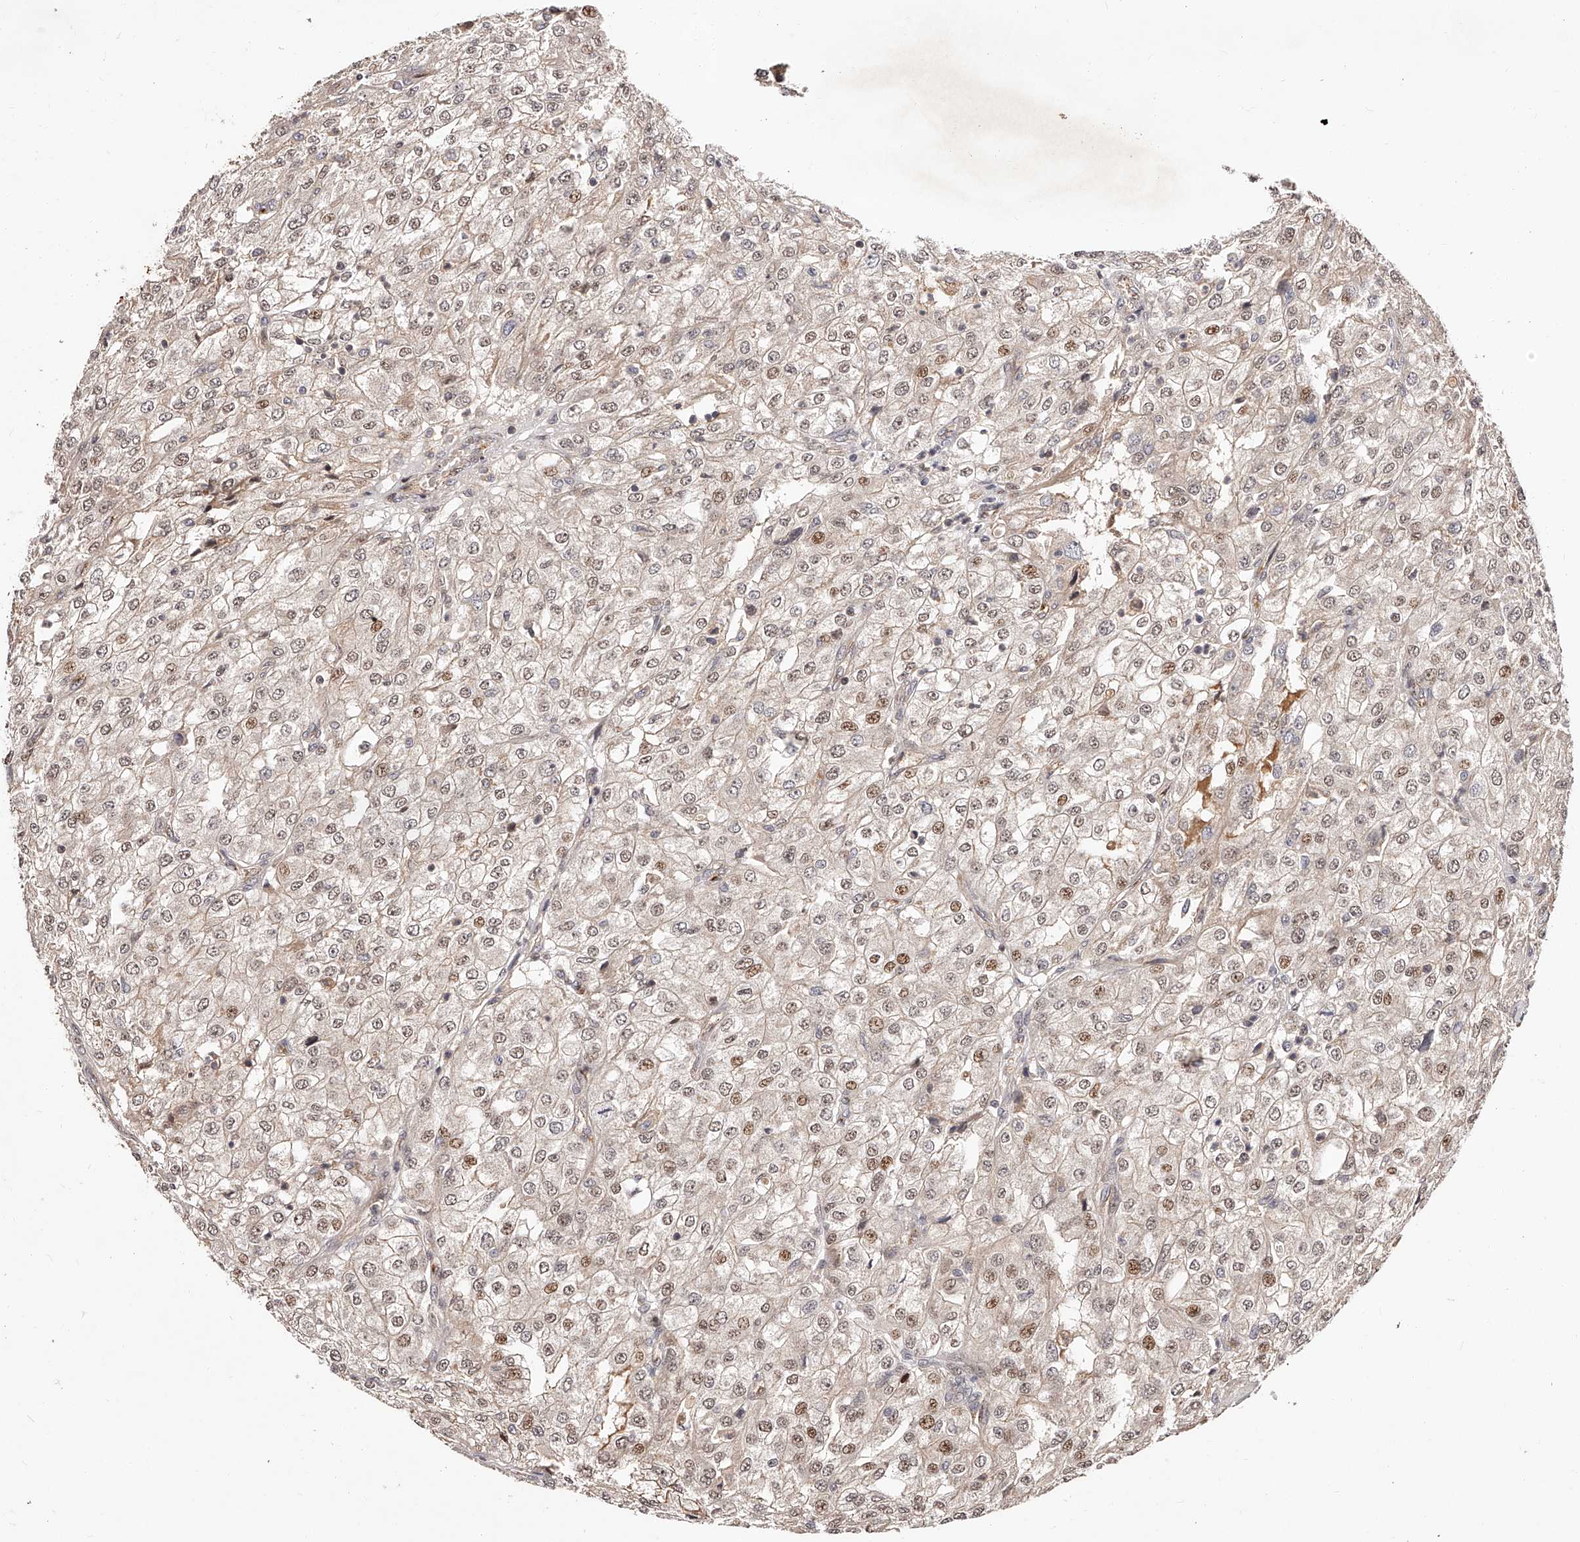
{"staining": {"intensity": "weak", "quantity": "25%-75%", "location": "nuclear"}, "tissue": "renal cancer", "cell_type": "Tumor cells", "image_type": "cancer", "snomed": [{"axis": "morphology", "description": "Adenocarcinoma, NOS"}, {"axis": "topography", "description": "Kidney"}], "caption": "Immunohistochemical staining of human renal cancer (adenocarcinoma) exhibits low levels of weak nuclear protein positivity in approximately 25%-75% of tumor cells. Immunohistochemistry (ihc) stains the protein of interest in brown and the nuclei are stained blue.", "gene": "CUL7", "patient": {"sex": "female", "age": 54}}